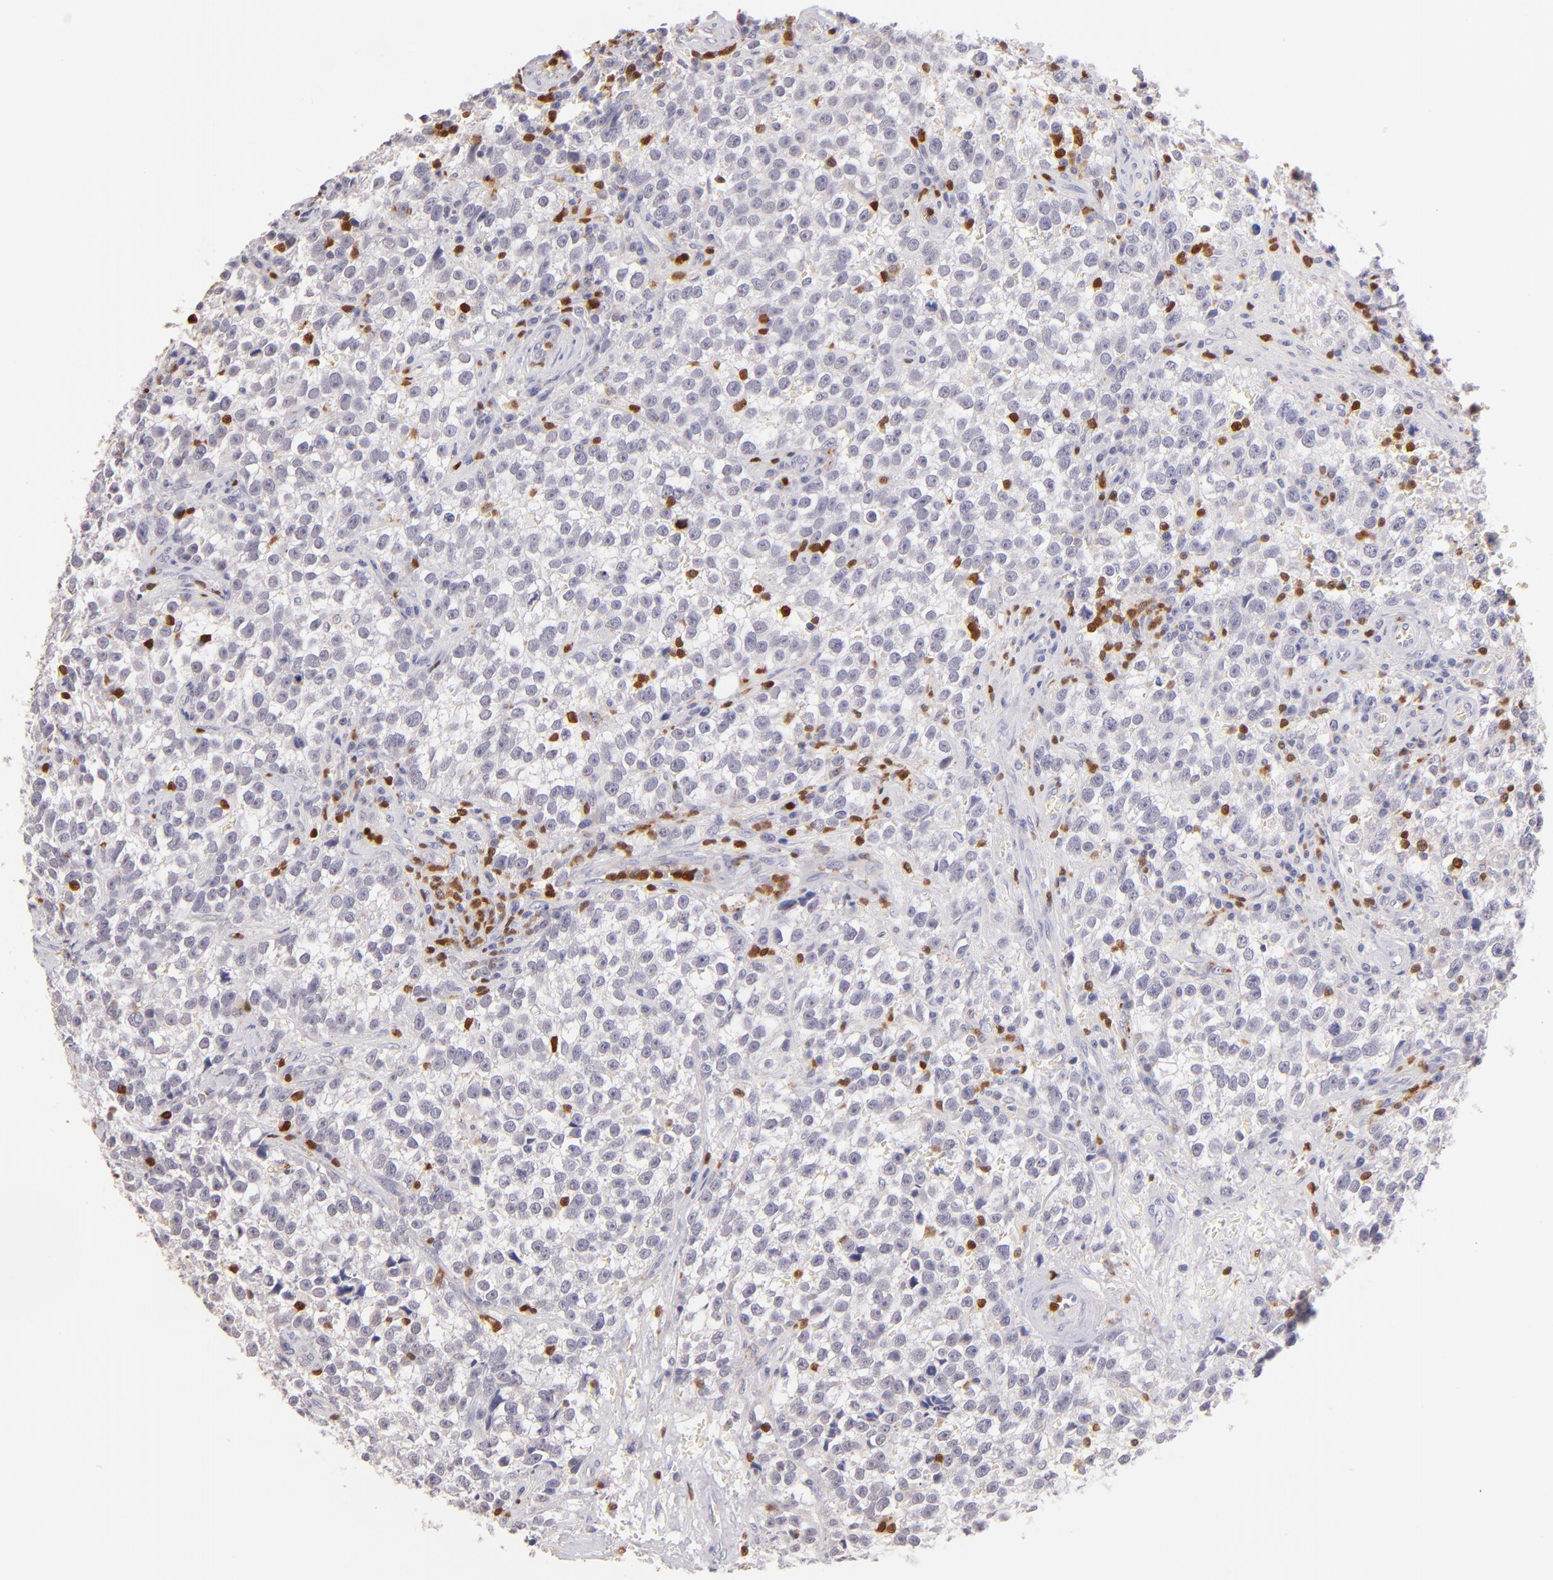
{"staining": {"intensity": "negative", "quantity": "none", "location": "none"}, "tissue": "testis cancer", "cell_type": "Tumor cells", "image_type": "cancer", "snomed": [{"axis": "morphology", "description": "Seminoma, NOS"}, {"axis": "topography", "description": "Testis"}], "caption": "This is a histopathology image of IHC staining of testis cancer, which shows no positivity in tumor cells. (Brightfield microscopy of DAB (3,3'-diaminobenzidine) immunohistochemistry at high magnification).", "gene": "ZAP70", "patient": {"sex": "male", "age": 38}}